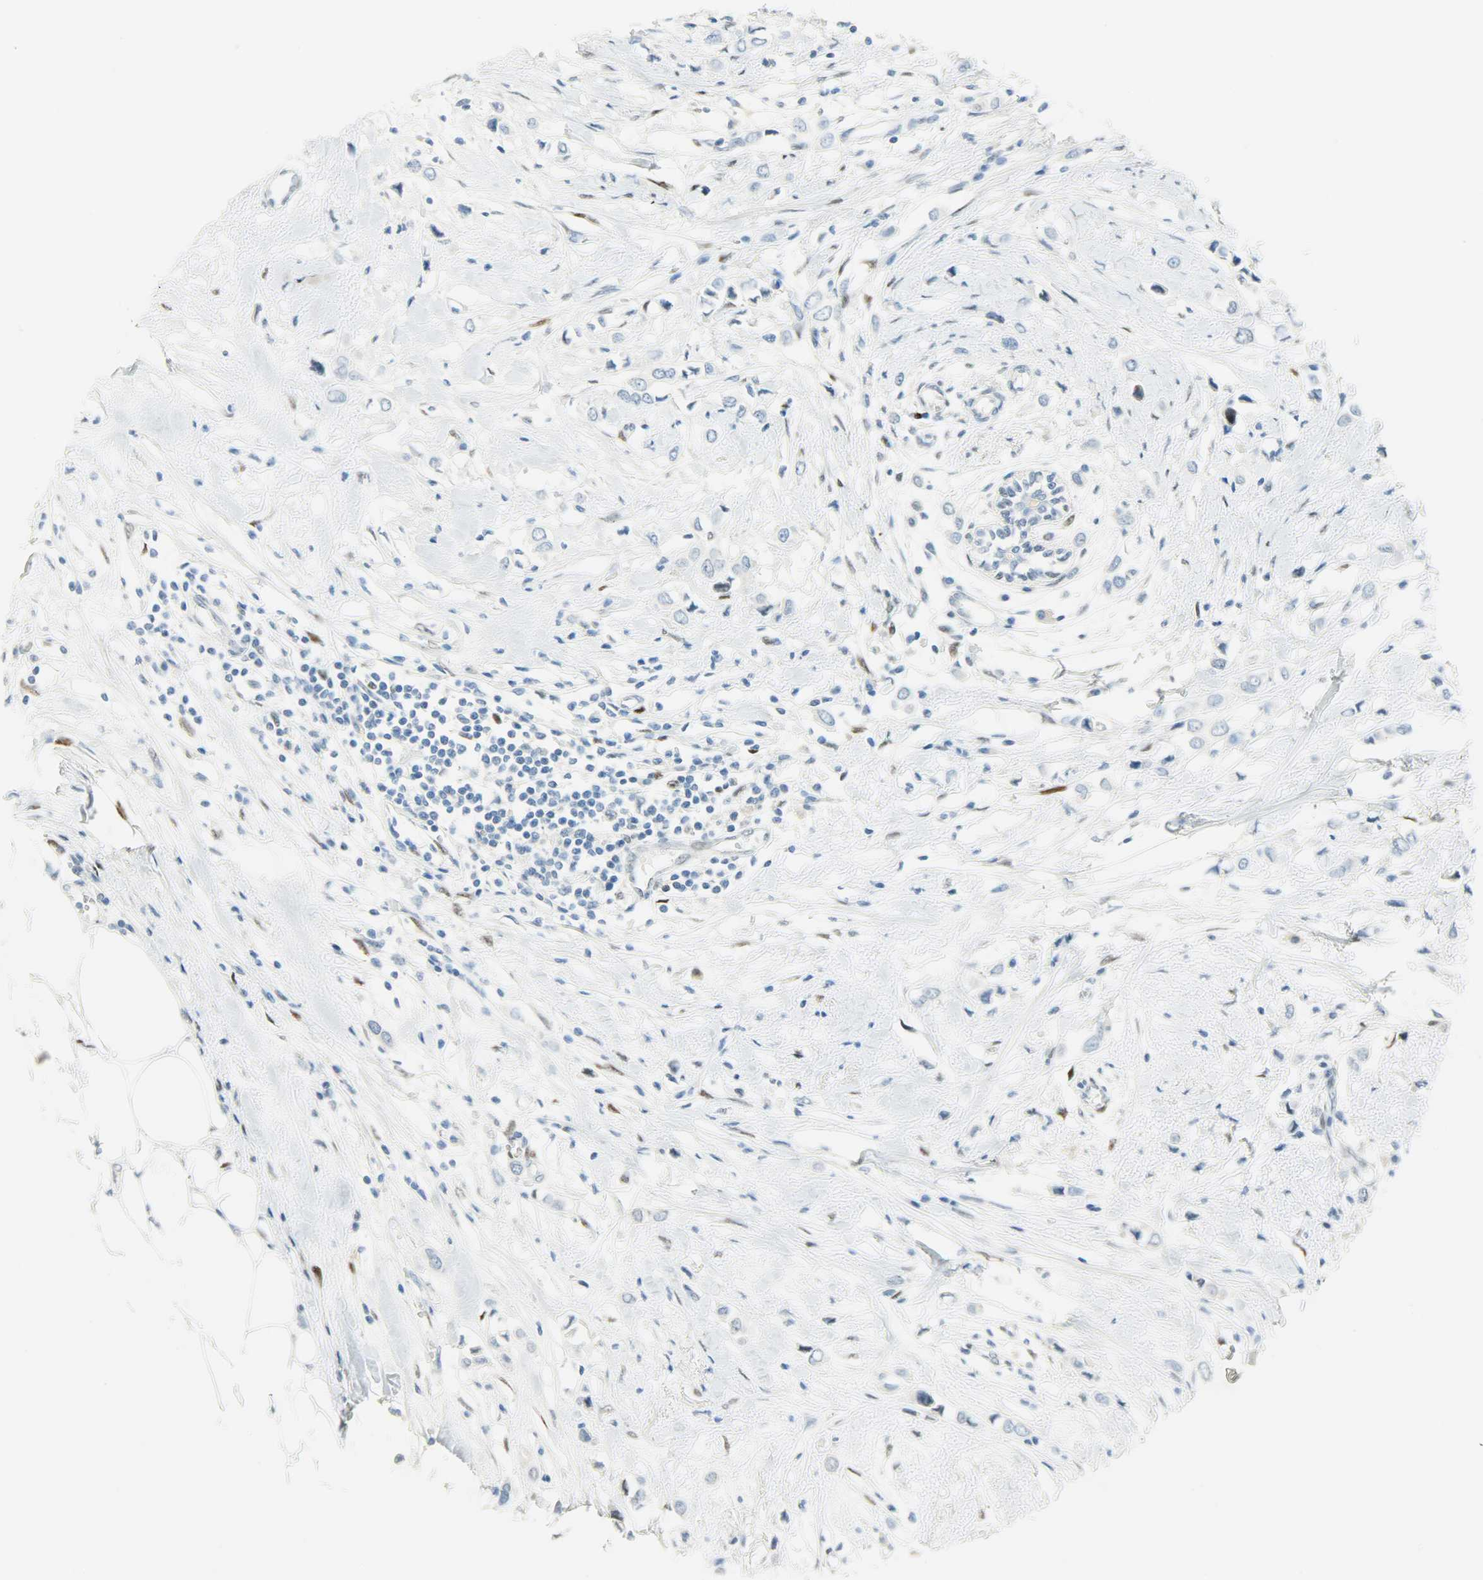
{"staining": {"intensity": "weak", "quantity": "<25%", "location": "nuclear"}, "tissue": "breast cancer", "cell_type": "Tumor cells", "image_type": "cancer", "snomed": [{"axis": "morphology", "description": "Lobular carcinoma"}, {"axis": "topography", "description": "Breast"}], "caption": "Tumor cells show no significant protein positivity in breast cancer (lobular carcinoma).", "gene": "JUNB", "patient": {"sex": "female", "age": 51}}